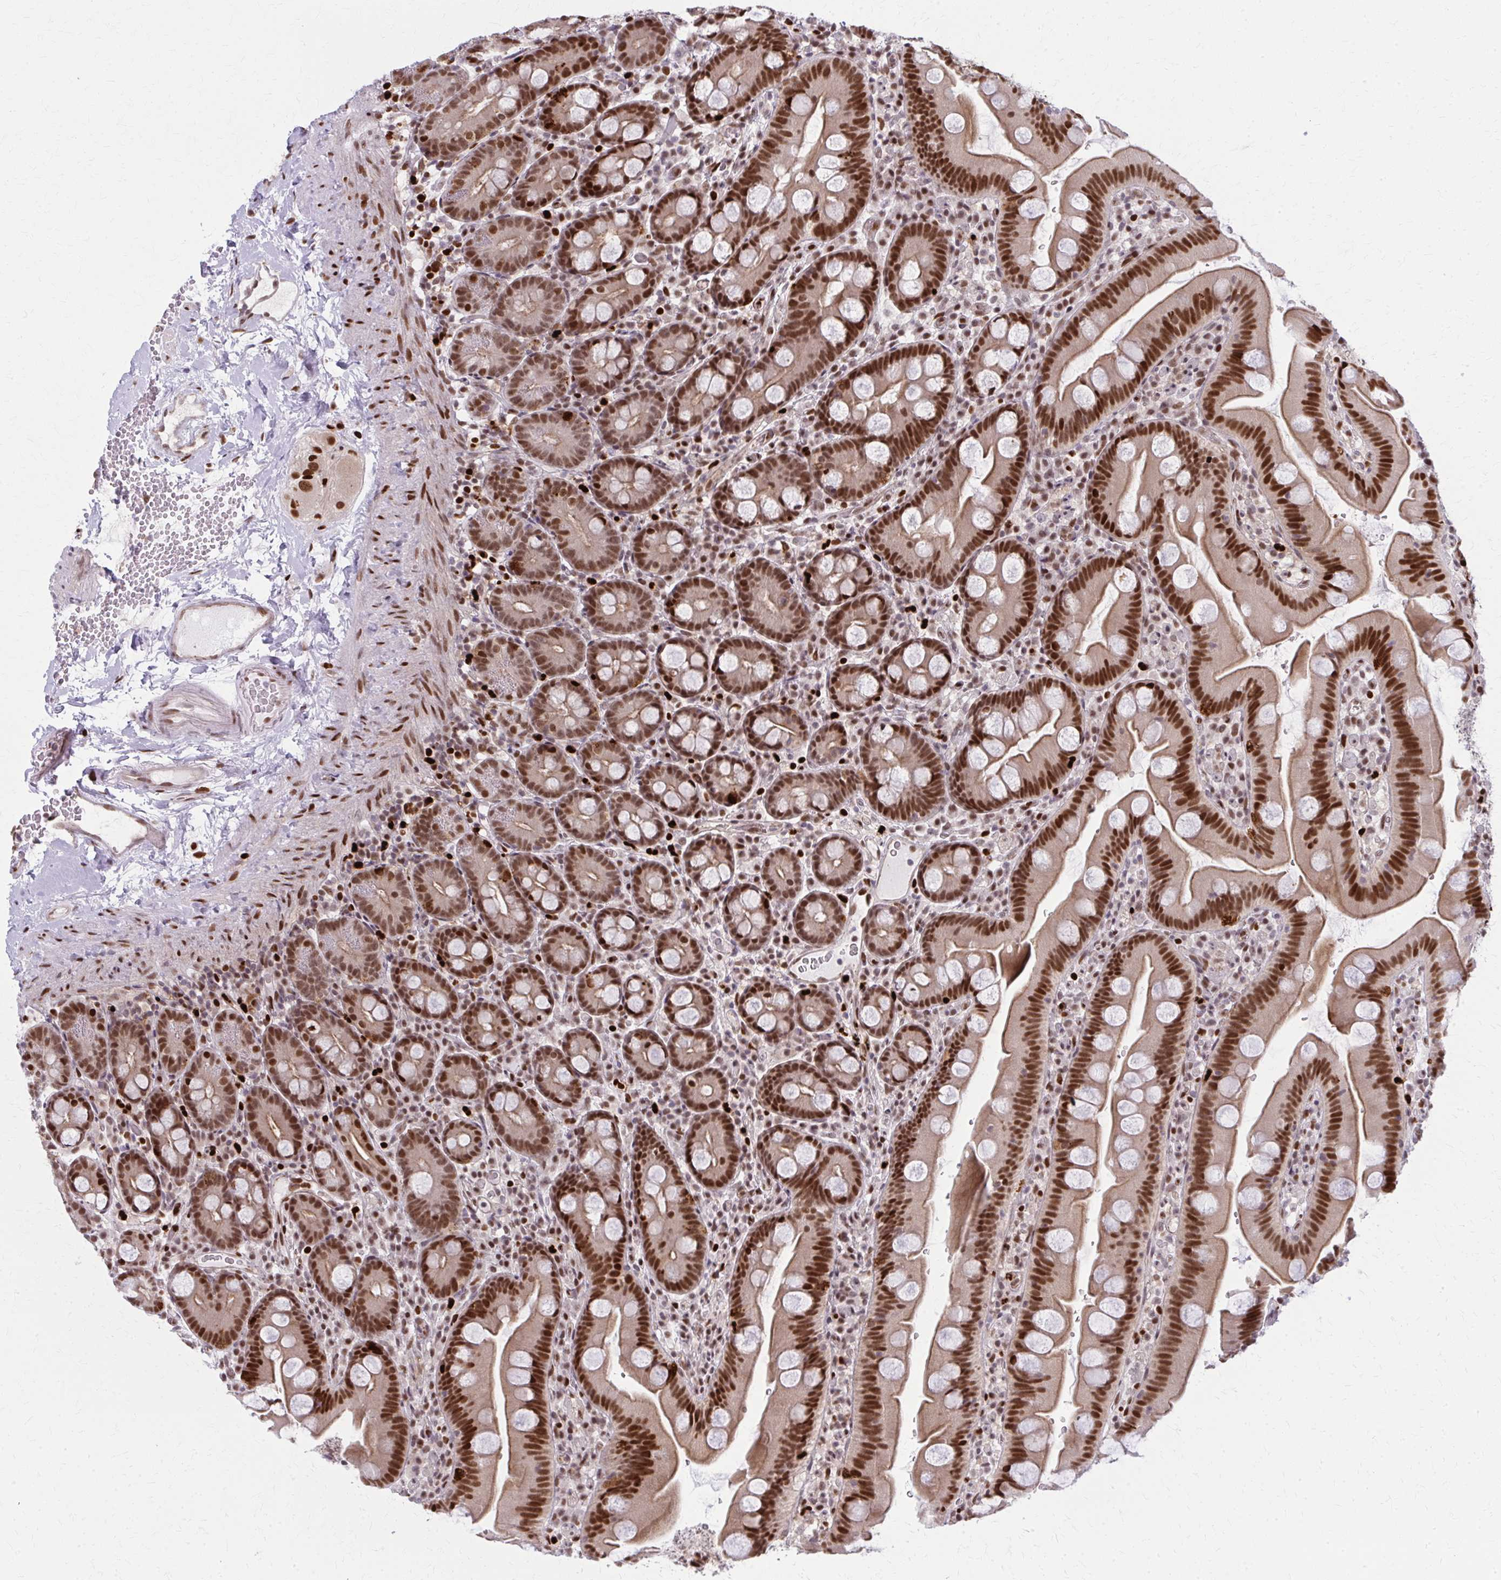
{"staining": {"intensity": "strong", "quantity": ">75%", "location": "cytoplasmic/membranous,nuclear"}, "tissue": "small intestine", "cell_type": "Glandular cells", "image_type": "normal", "snomed": [{"axis": "morphology", "description": "Normal tissue, NOS"}, {"axis": "topography", "description": "Small intestine"}], "caption": "Small intestine stained for a protein (brown) shows strong cytoplasmic/membranous,nuclear positive positivity in about >75% of glandular cells.", "gene": "ZNF559", "patient": {"sex": "female", "age": 68}}